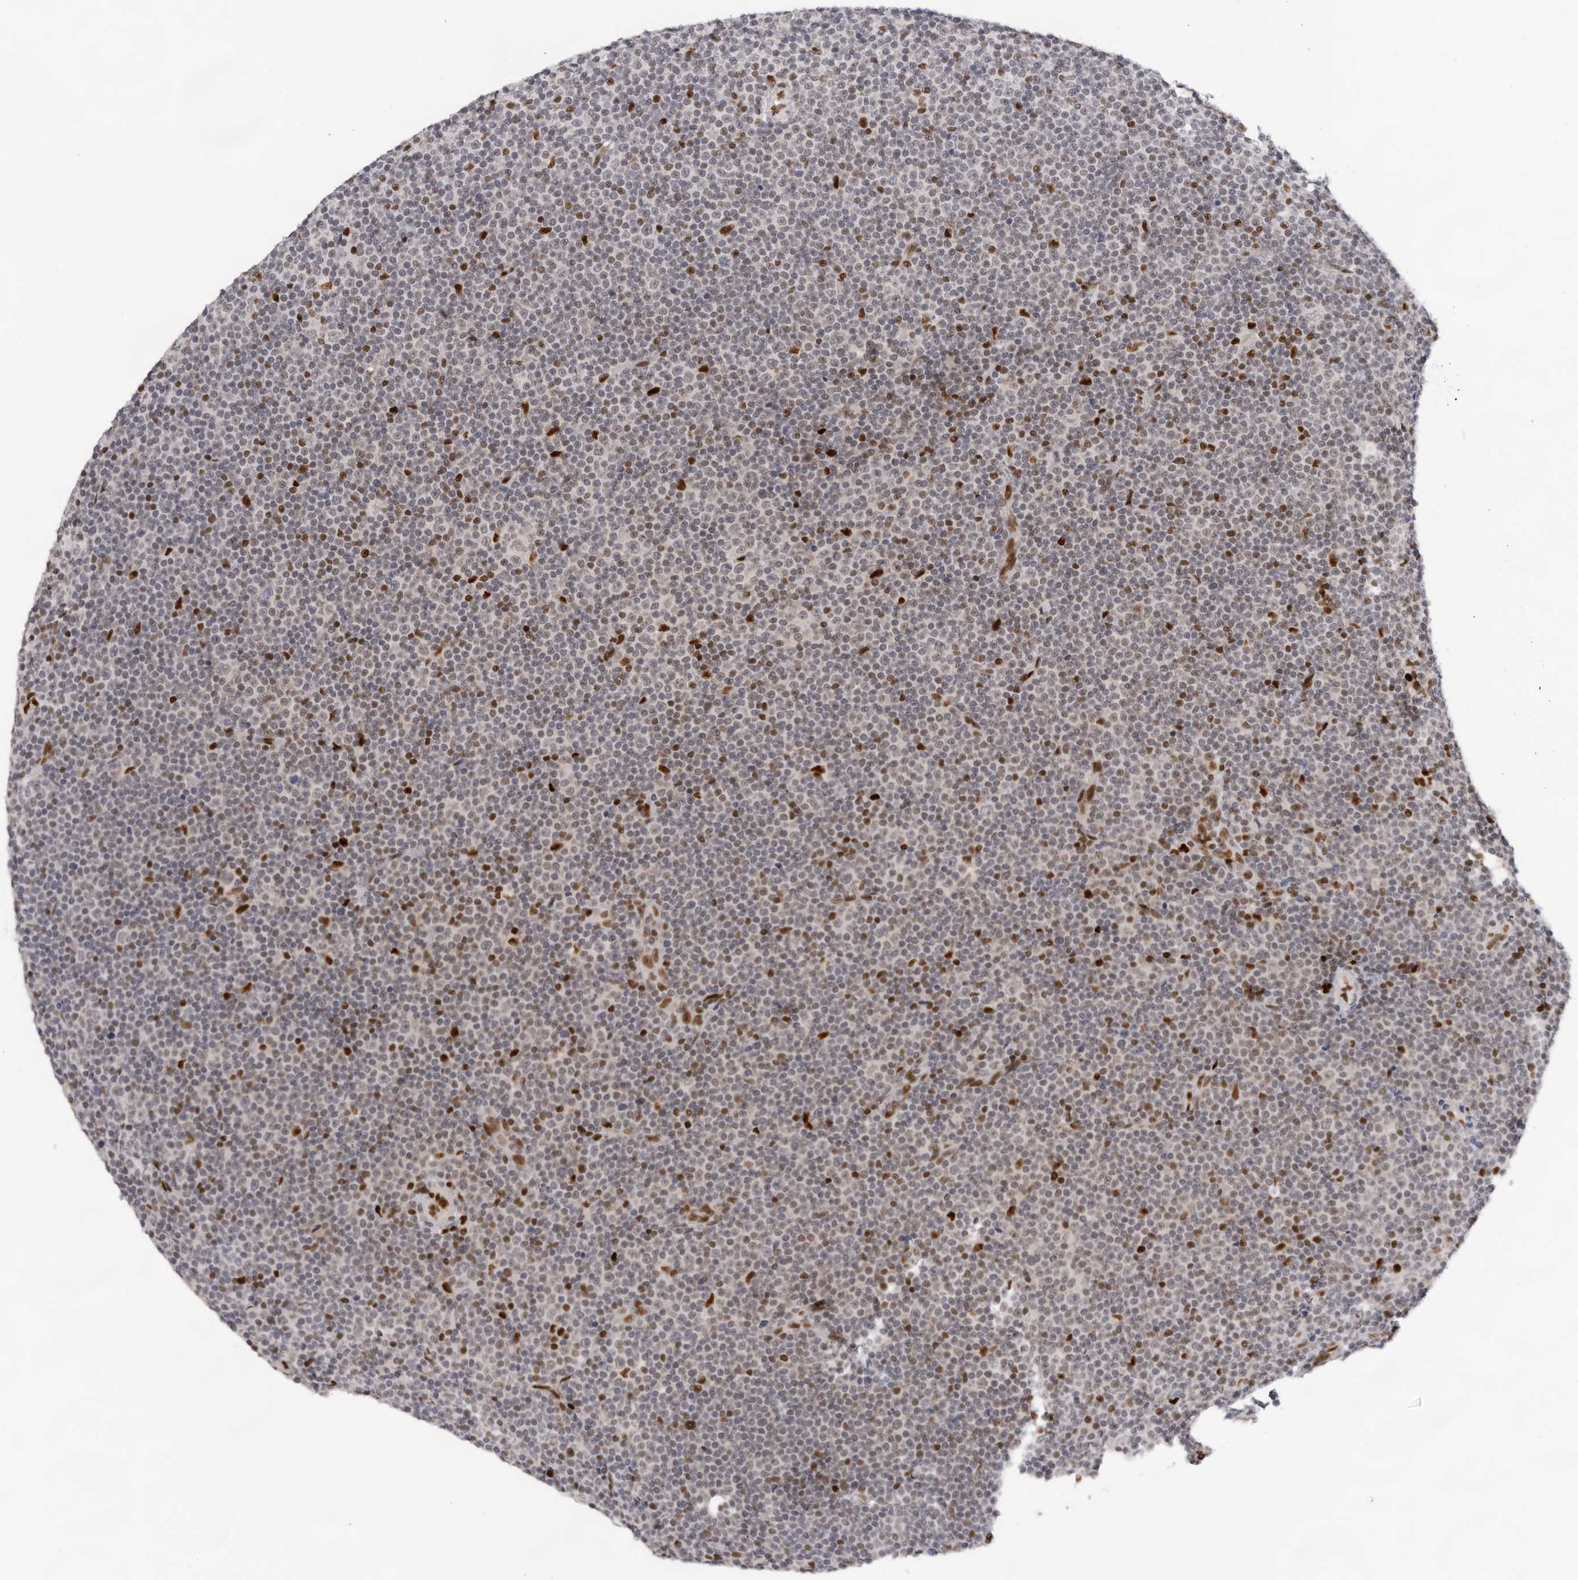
{"staining": {"intensity": "moderate", "quantity": "<25%", "location": "nuclear"}, "tissue": "lymphoma", "cell_type": "Tumor cells", "image_type": "cancer", "snomed": [{"axis": "morphology", "description": "Malignant lymphoma, non-Hodgkin's type, Low grade"}, {"axis": "topography", "description": "Lymph node"}], "caption": "This image reveals immunohistochemistry staining of low-grade malignant lymphoma, non-Hodgkin's type, with low moderate nuclear staining in approximately <25% of tumor cells.", "gene": "OGG1", "patient": {"sex": "female", "age": 67}}